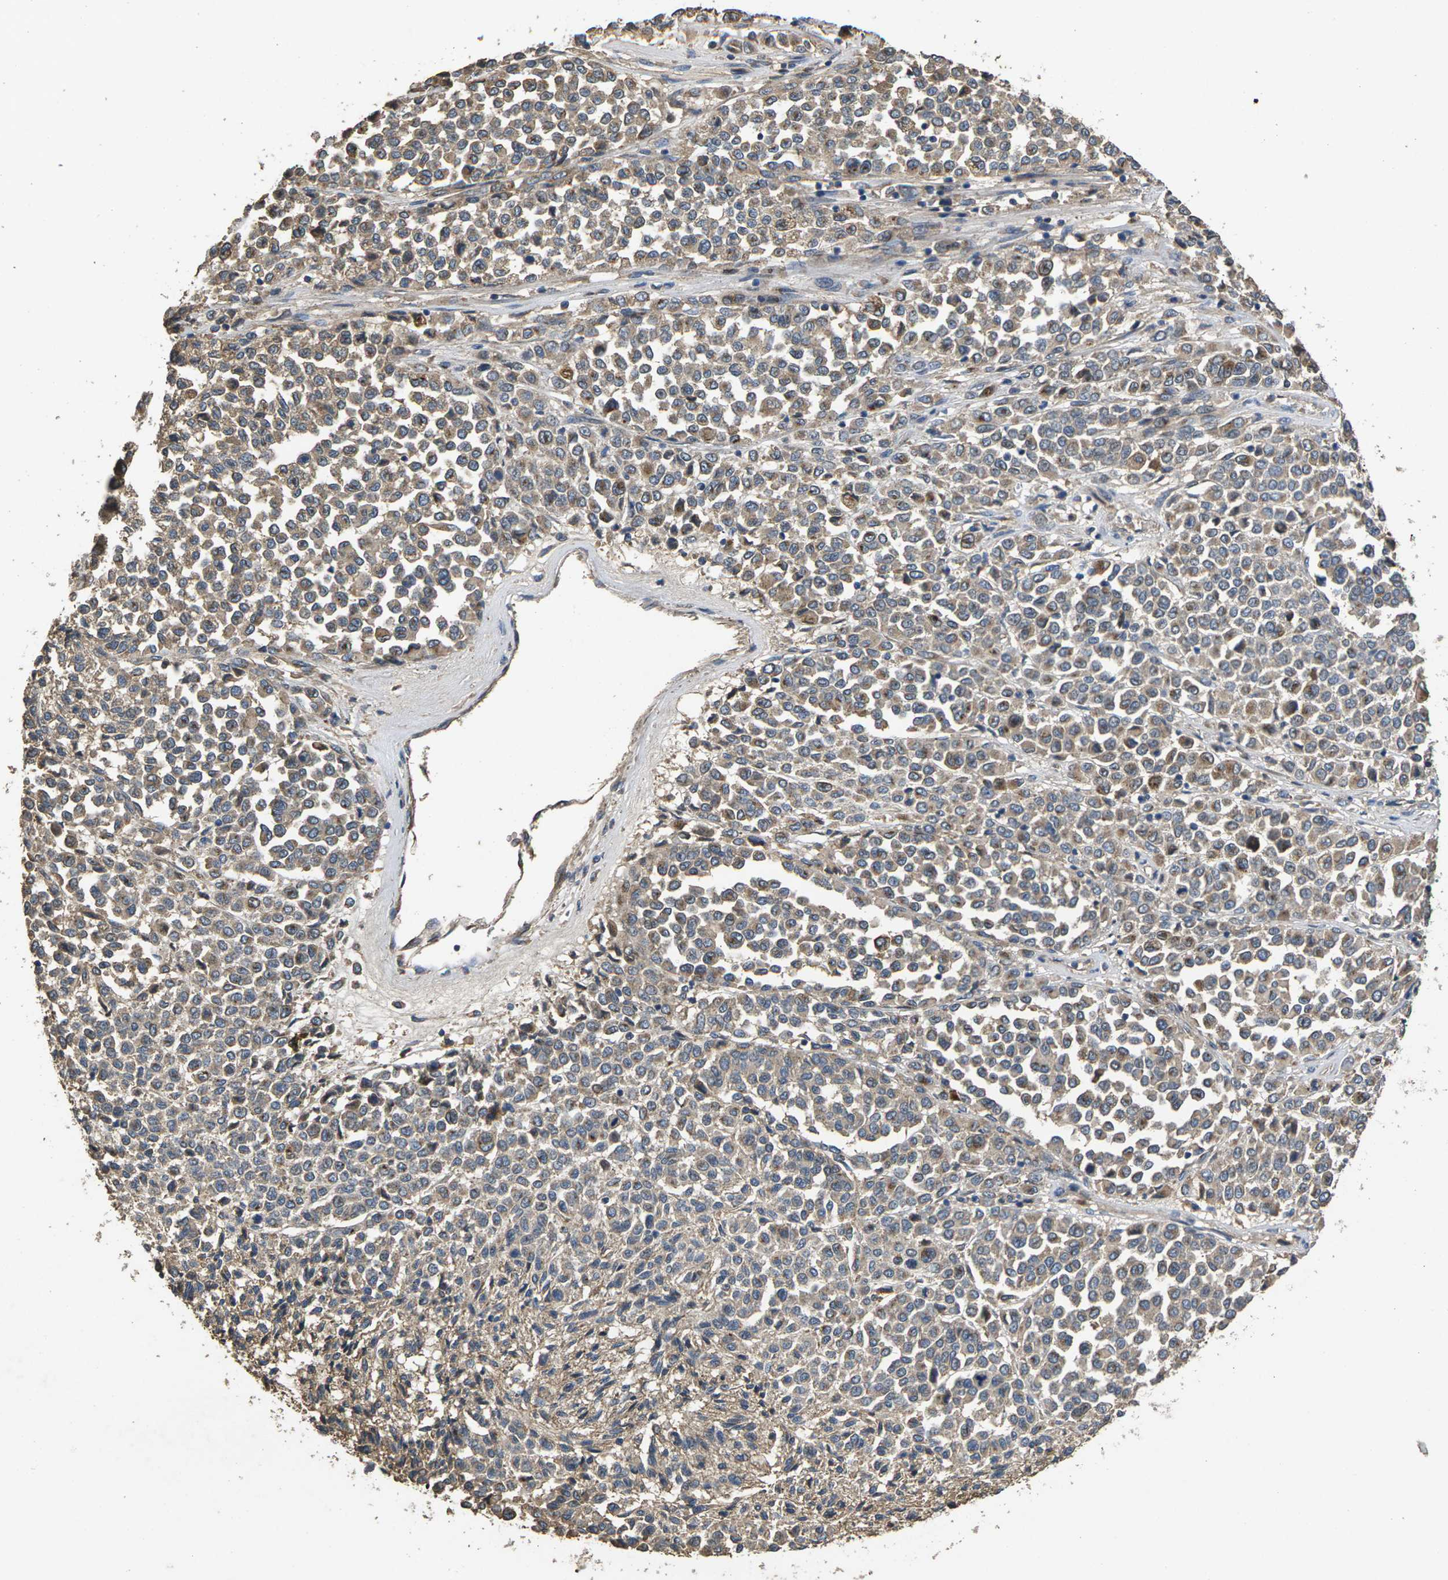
{"staining": {"intensity": "weak", "quantity": "25%-75%", "location": "cytoplasmic/membranous"}, "tissue": "melanoma", "cell_type": "Tumor cells", "image_type": "cancer", "snomed": [{"axis": "morphology", "description": "Malignant melanoma, Metastatic site"}, {"axis": "topography", "description": "Pancreas"}], "caption": "Protein analysis of melanoma tissue demonstrates weak cytoplasmic/membranous expression in approximately 25%-75% of tumor cells.", "gene": "B4GAT1", "patient": {"sex": "female", "age": 30}}